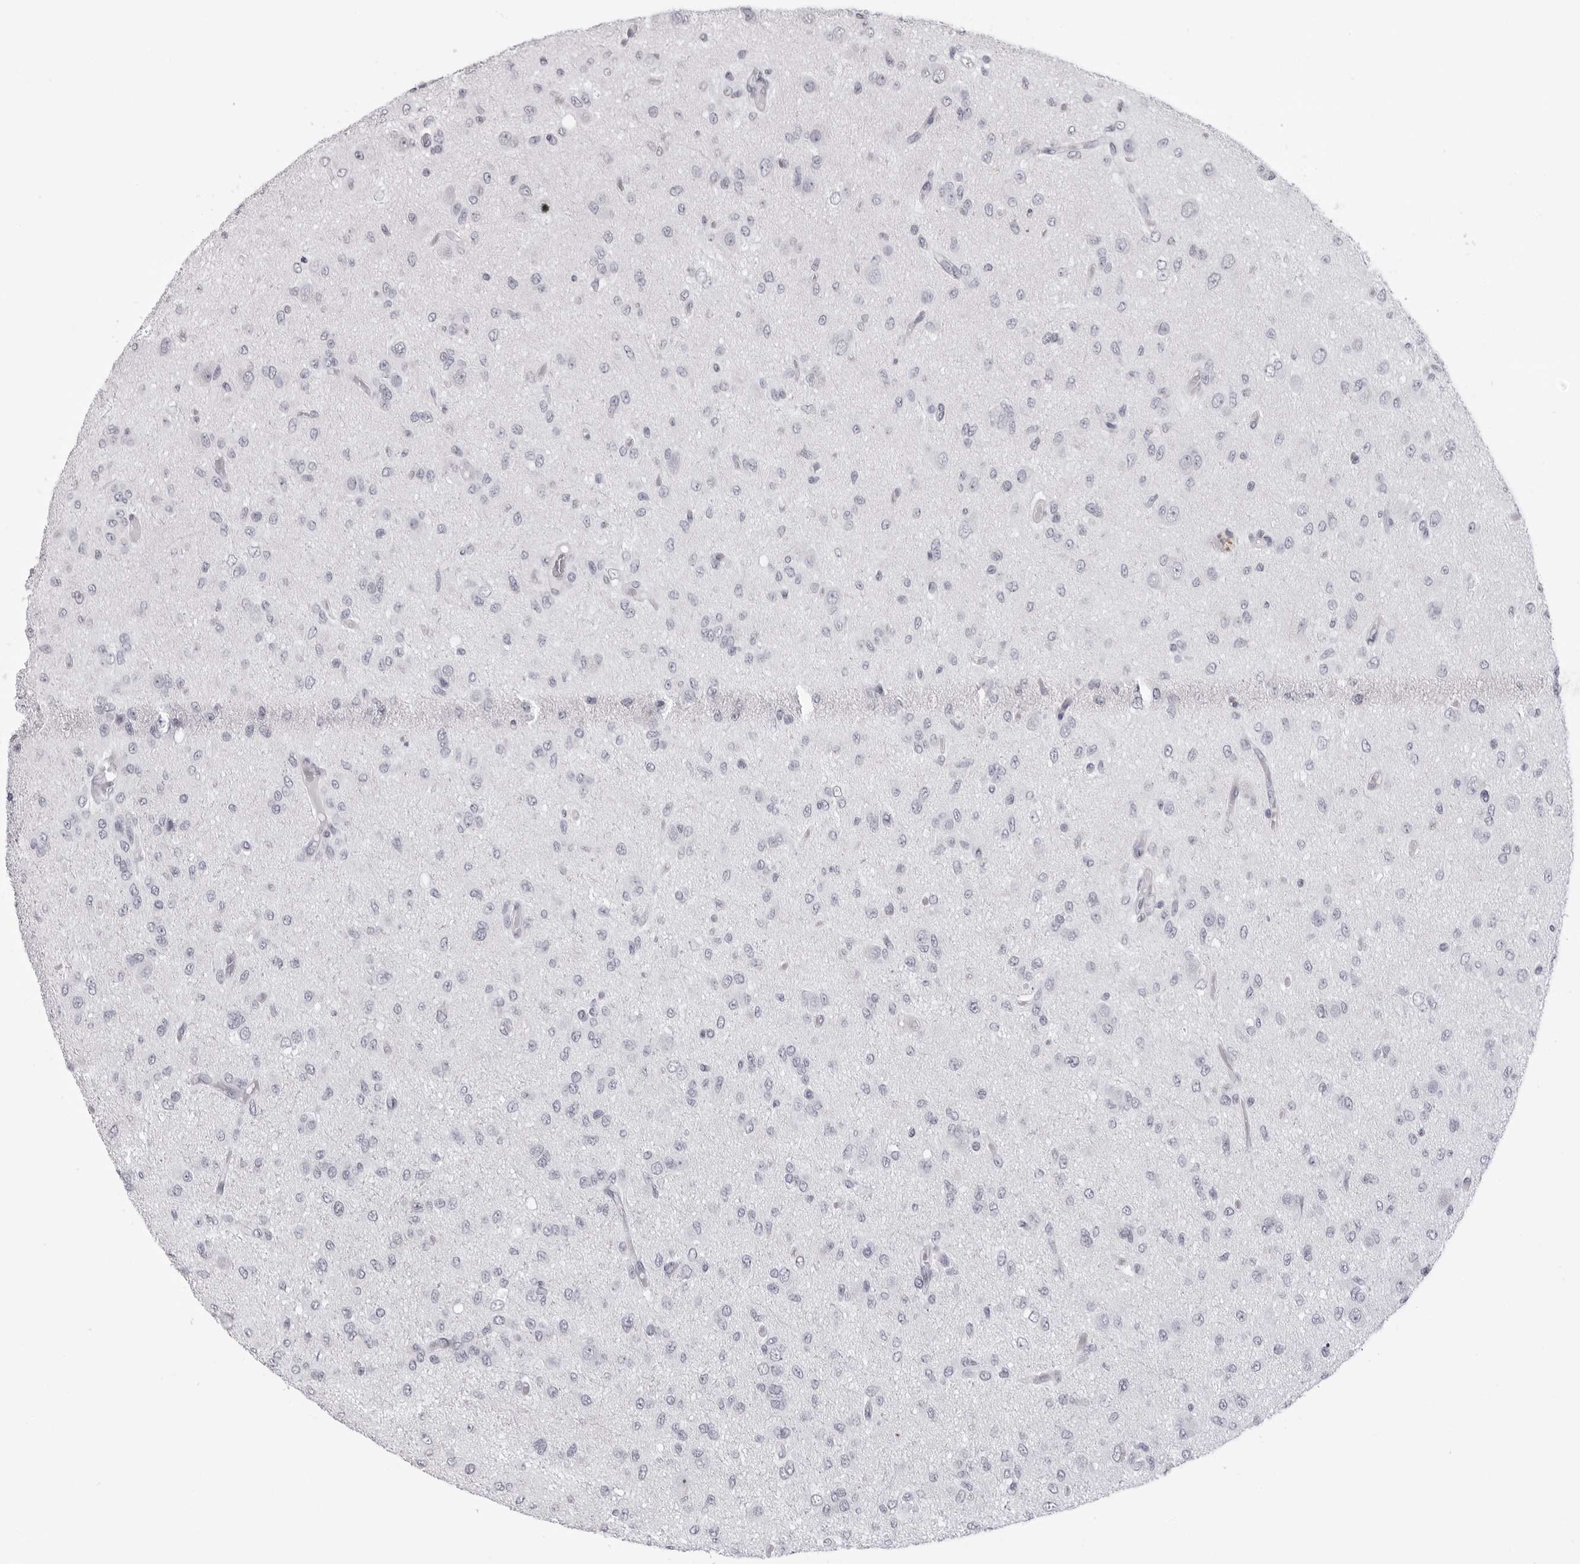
{"staining": {"intensity": "negative", "quantity": "none", "location": "none"}, "tissue": "glioma", "cell_type": "Tumor cells", "image_type": "cancer", "snomed": [{"axis": "morphology", "description": "Glioma, malignant, High grade"}, {"axis": "topography", "description": "Brain"}], "caption": "Tumor cells are negative for protein expression in human glioma. The staining is performed using DAB brown chromogen with nuclei counter-stained in using hematoxylin.", "gene": "DNALI1", "patient": {"sex": "female", "age": 59}}